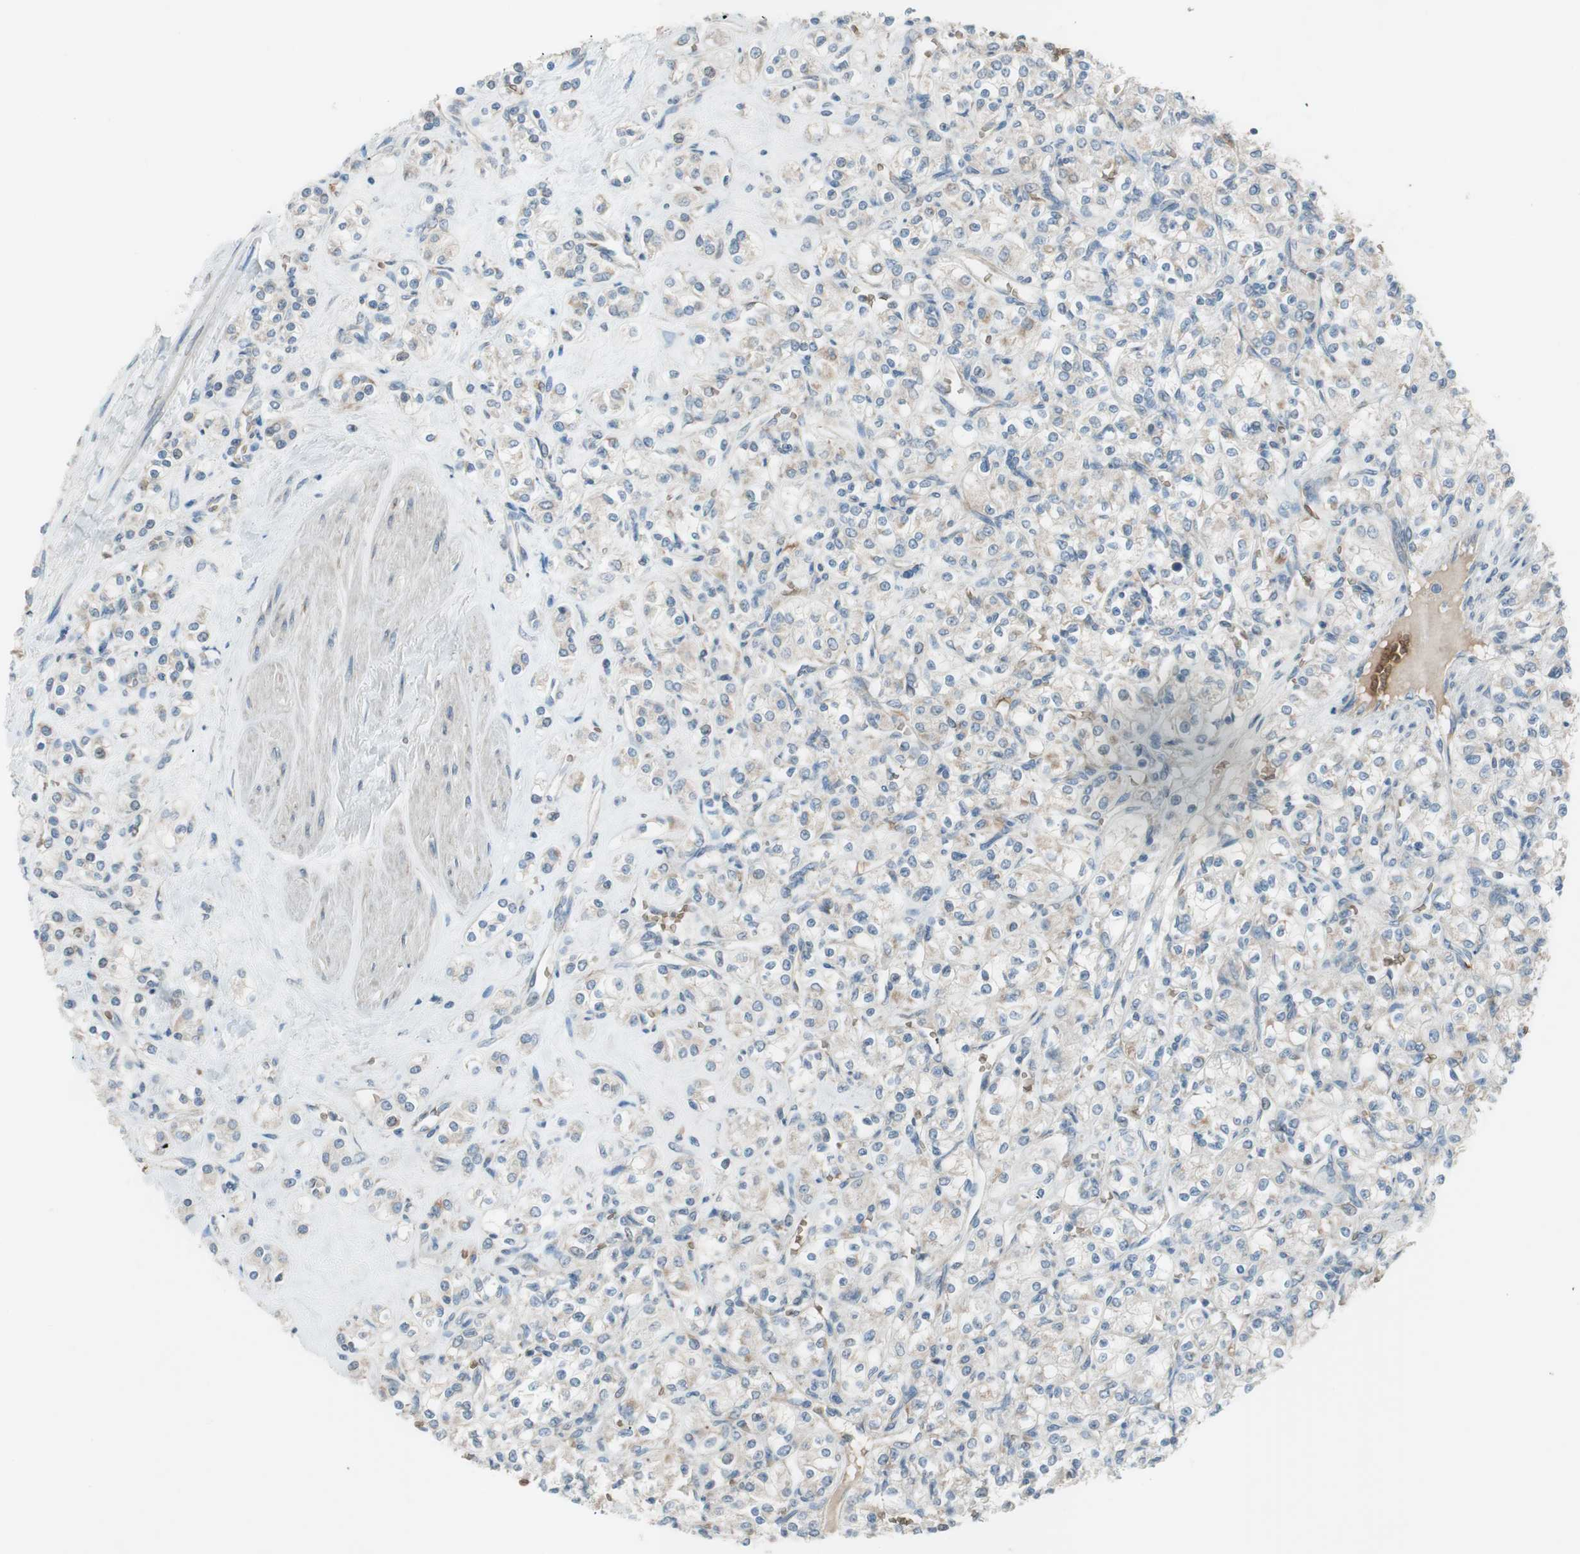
{"staining": {"intensity": "weak", "quantity": "<25%", "location": "cytoplasmic/membranous"}, "tissue": "renal cancer", "cell_type": "Tumor cells", "image_type": "cancer", "snomed": [{"axis": "morphology", "description": "Adenocarcinoma, NOS"}, {"axis": "topography", "description": "Kidney"}], "caption": "Tumor cells are negative for protein expression in human renal cancer (adenocarcinoma). Nuclei are stained in blue.", "gene": "GYPC", "patient": {"sex": "male", "age": 77}}